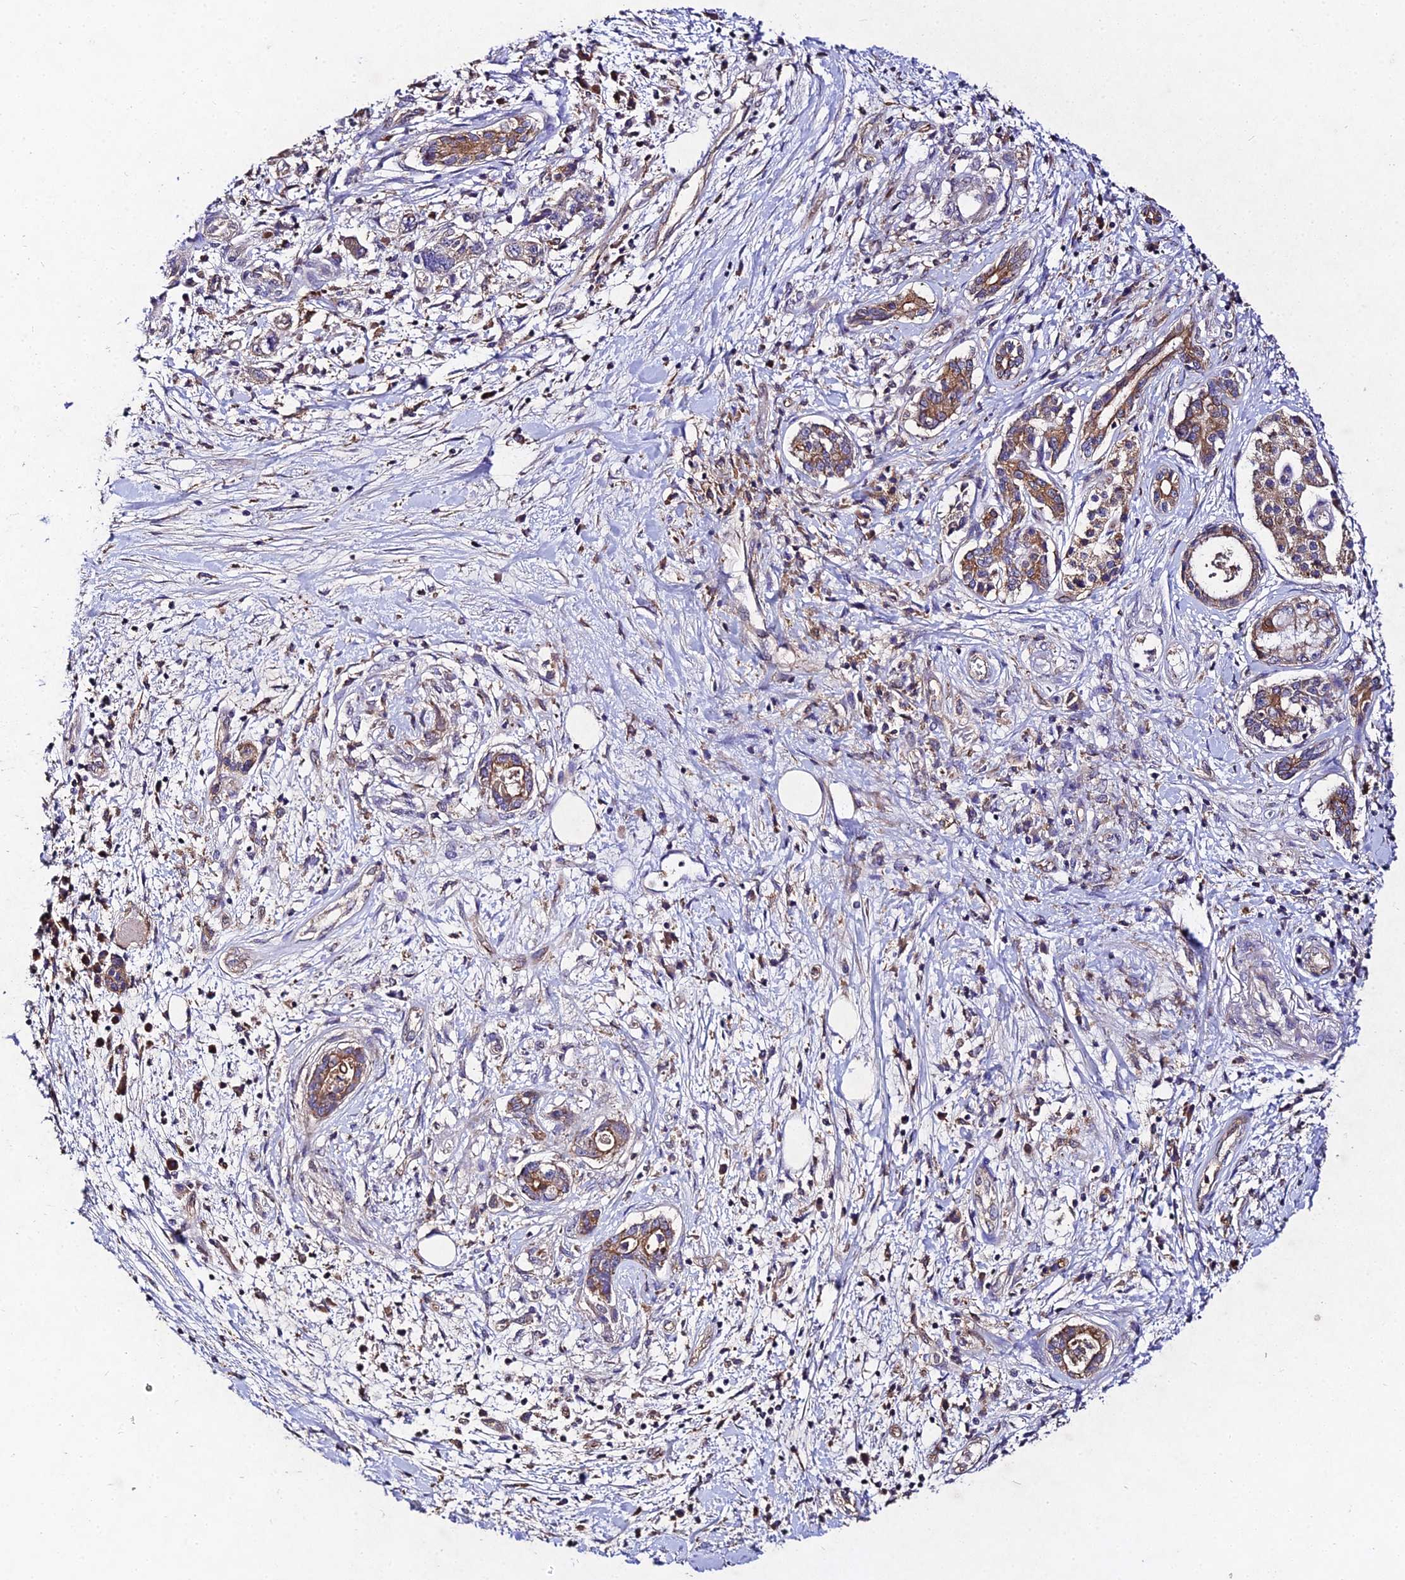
{"staining": {"intensity": "moderate", "quantity": ">75%", "location": "cytoplasmic/membranous"}, "tissue": "pancreatic cancer", "cell_type": "Tumor cells", "image_type": "cancer", "snomed": [{"axis": "morphology", "description": "Adenocarcinoma, NOS"}, {"axis": "topography", "description": "Pancreas"}], "caption": "Adenocarcinoma (pancreatic) tissue shows moderate cytoplasmic/membranous expression in approximately >75% of tumor cells, visualized by immunohistochemistry. (DAB (3,3'-diaminobenzidine) = brown stain, brightfield microscopy at high magnification).", "gene": "AP3M2", "patient": {"sex": "female", "age": 73}}